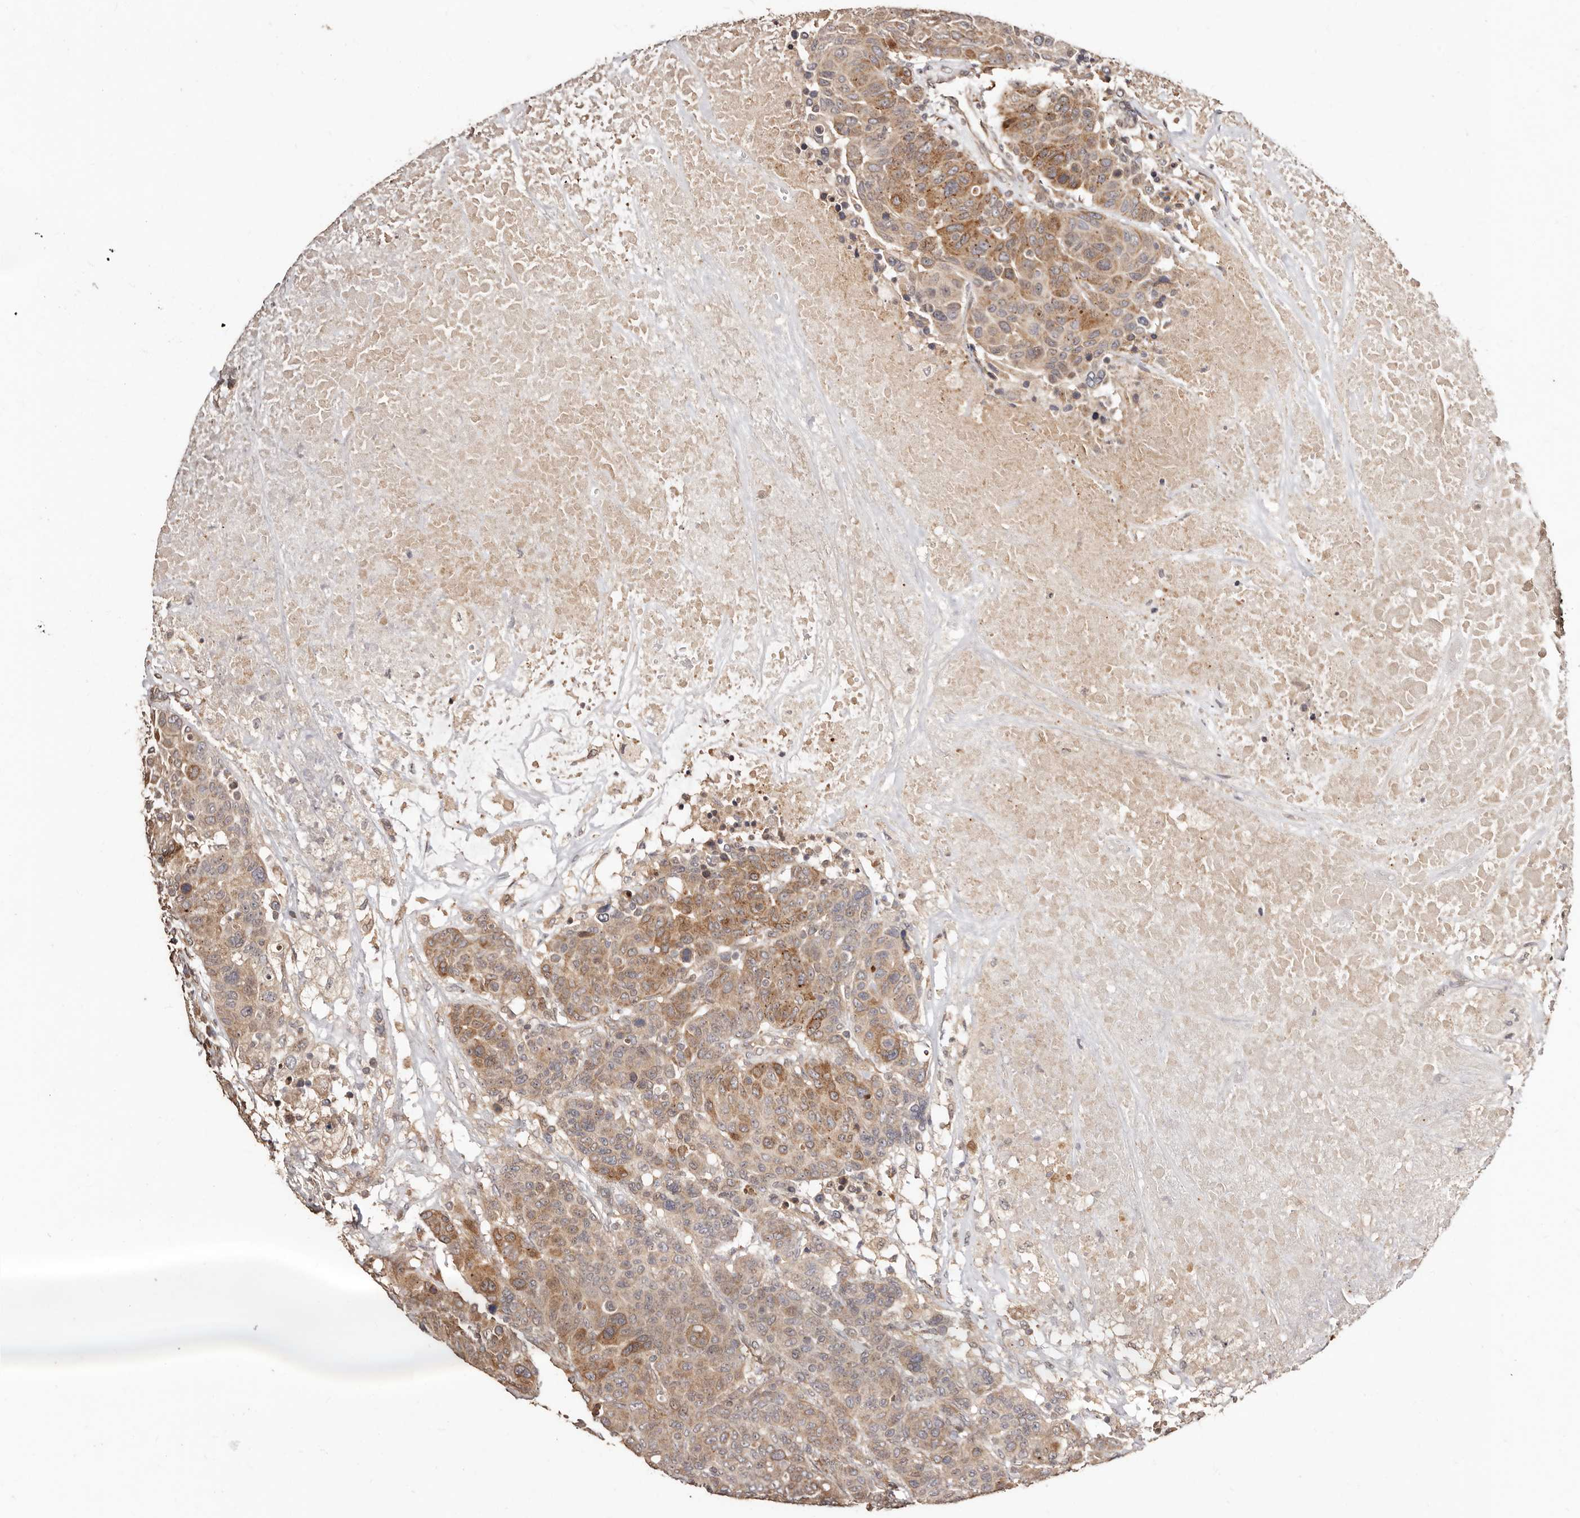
{"staining": {"intensity": "moderate", "quantity": ">75%", "location": "cytoplasmic/membranous"}, "tissue": "breast cancer", "cell_type": "Tumor cells", "image_type": "cancer", "snomed": [{"axis": "morphology", "description": "Duct carcinoma"}, {"axis": "topography", "description": "Breast"}], "caption": "Moderate cytoplasmic/membranous staining is present in about >75% of tumor cells in intraductal carcinoma (breast). The staining was performed using DAB (3,3'-diaminobenzidine), with brown indicating positive protein expression. Nuclei are stained blue with hematoxylin.", "gene": "APOL6", "patient": {"sex": "female", "age": 37}}